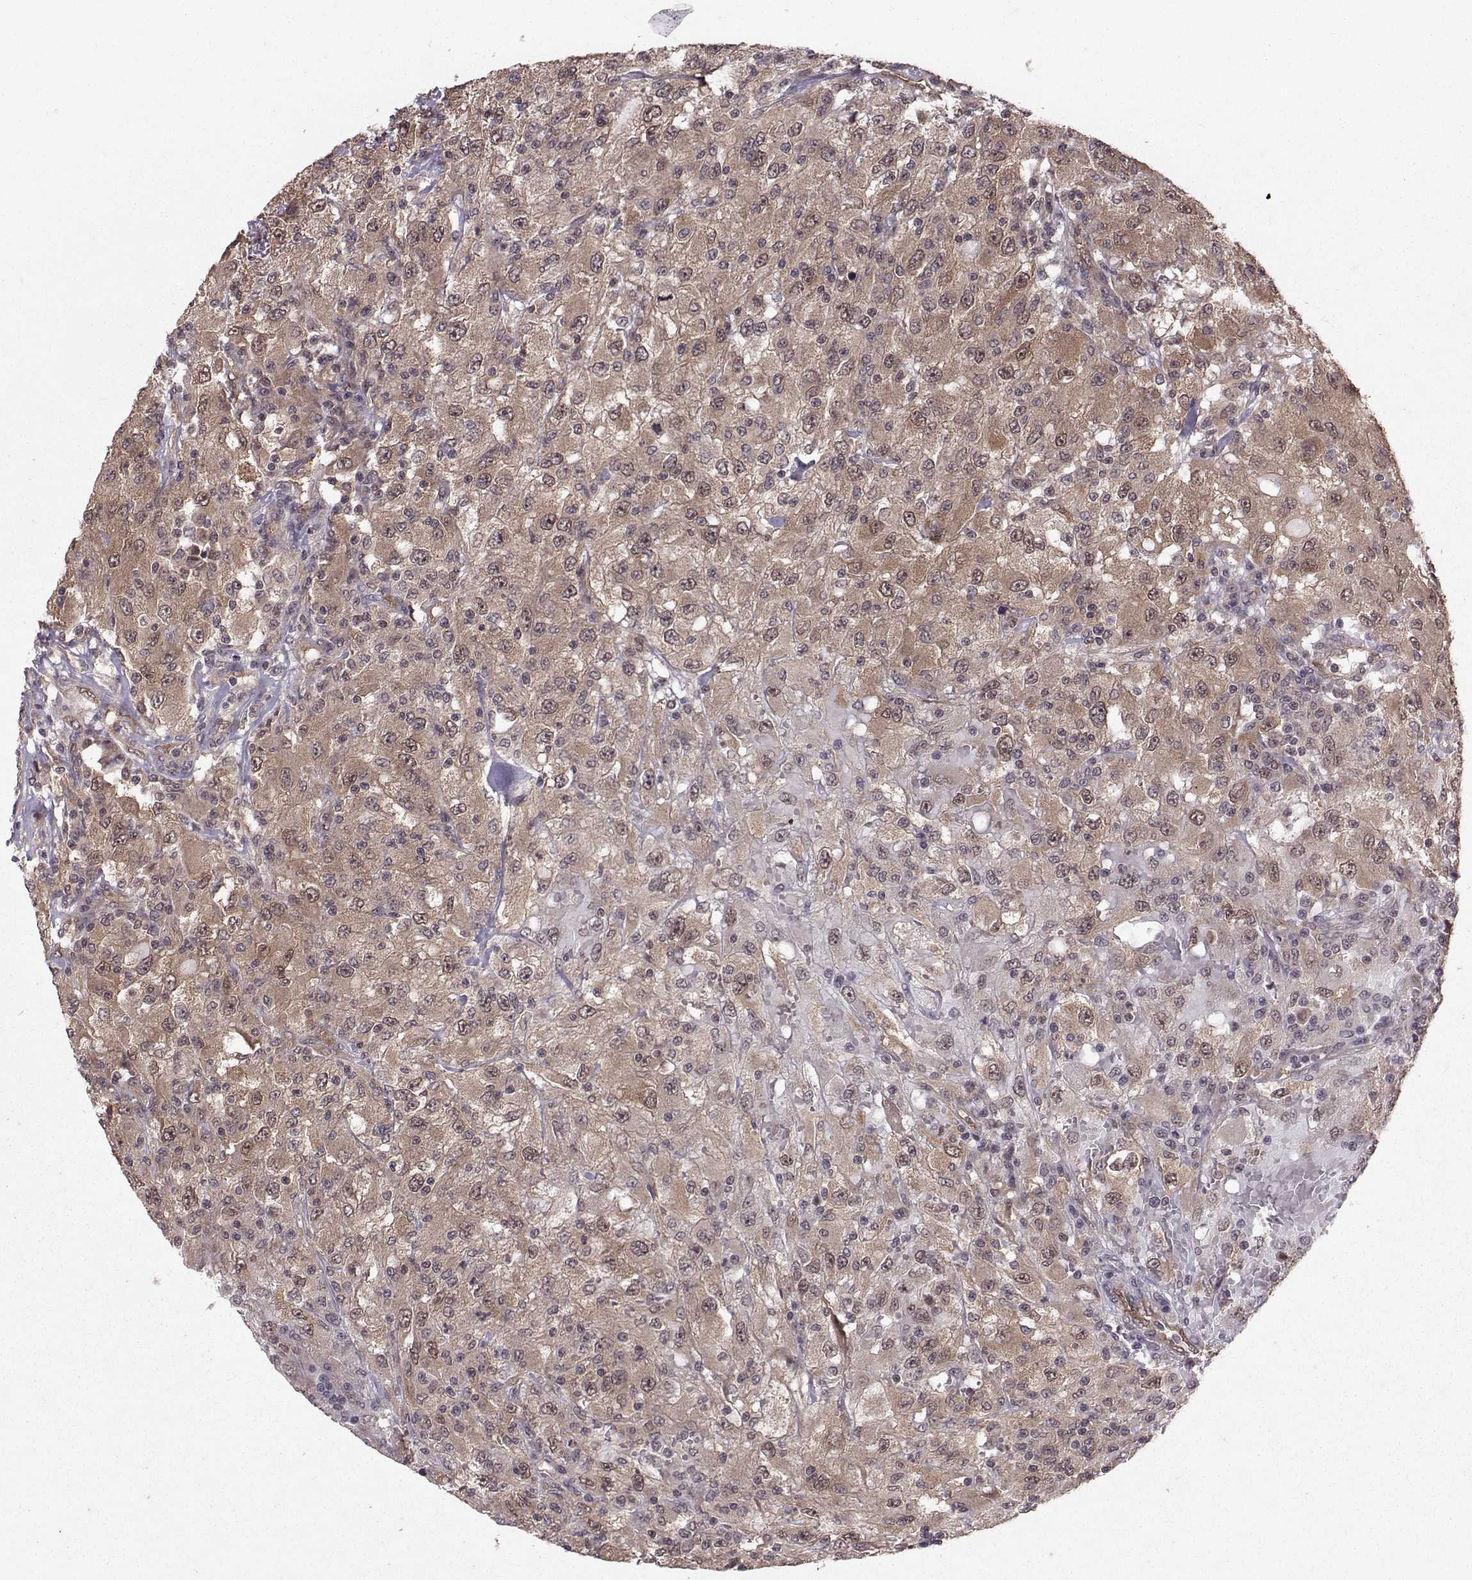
{"staining": {"intensity": "weak", "quantity": ">75%", "location": "cytoplasmic/membranous"}, "tissue": "renal cancer", "cell_type": "Tumor cells", "image_type": "cancer", "snomed": [{"axis": "morphology", "description": "Adenocarcinoma, NOS"}, {"axis": "topography", "description": "Kidney"}], "caption": "Immunohistochemistry (IHC) of human adenocarcinoma (renal) demonstrates low levels of weak cytoplasmic/membranous positivity in about >75% of tumor cells.", "gene": "PPP2R2A", "patient": {"sex": "female", "age": 67}}